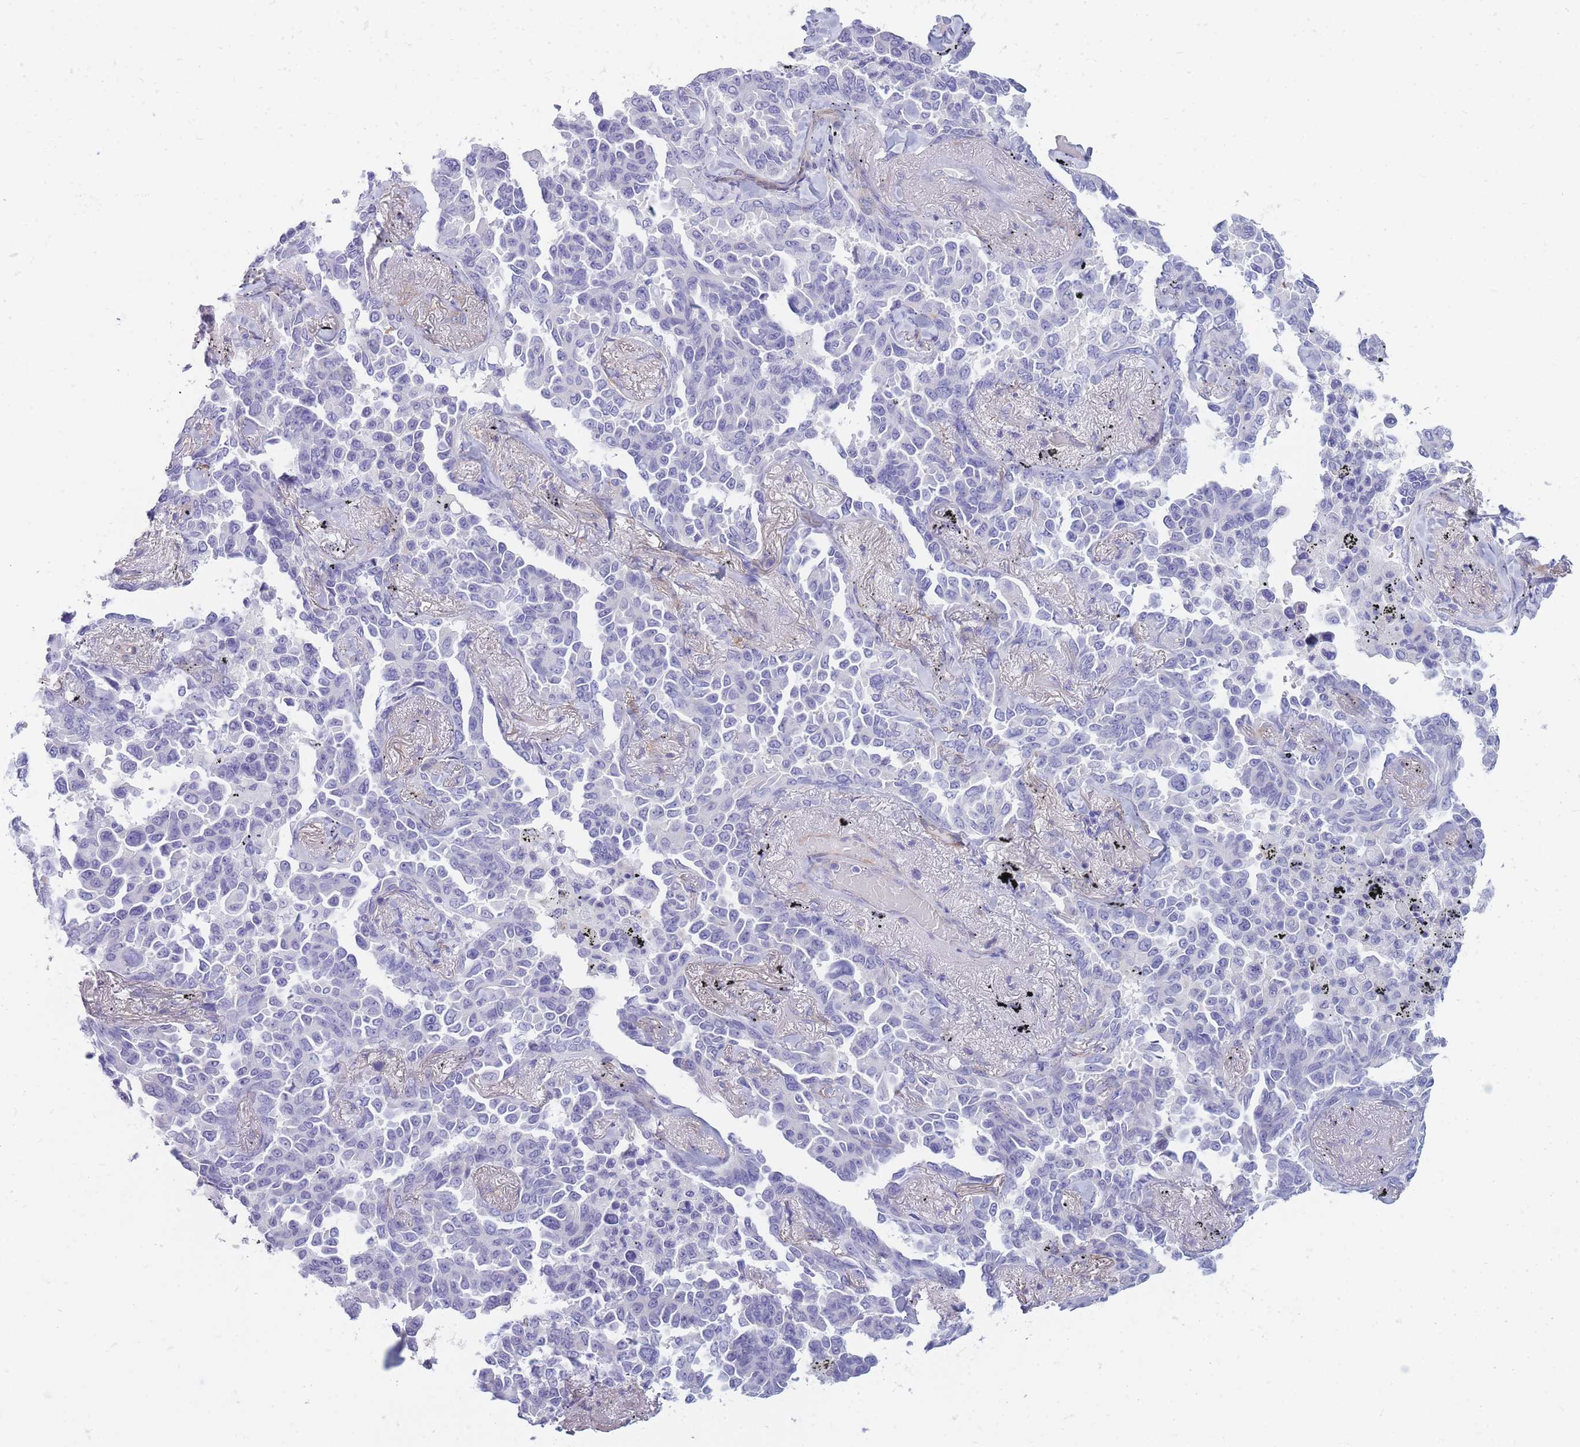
{"staining": {"intensity": "negative", "quantity": "none", "location": "none"}, "tissue": "lung cancer", "cell_type": "Tumor cells", "image_type": "cancer", "snomed": [{"axis": "morphology", "description": "Adenocarcinoma, NOS"}, {"axis": "topography", "description": "Lung"}], "caption": "IHC image of neoplastic tissue: human lung cancer (adenocarcinoma) stained with DAB (3,3'-diaminobenzidine) displays no significant protein expression in tumor cells.", "gene": "MTSS2", "patient": {"sex": "female", "age": 67}}